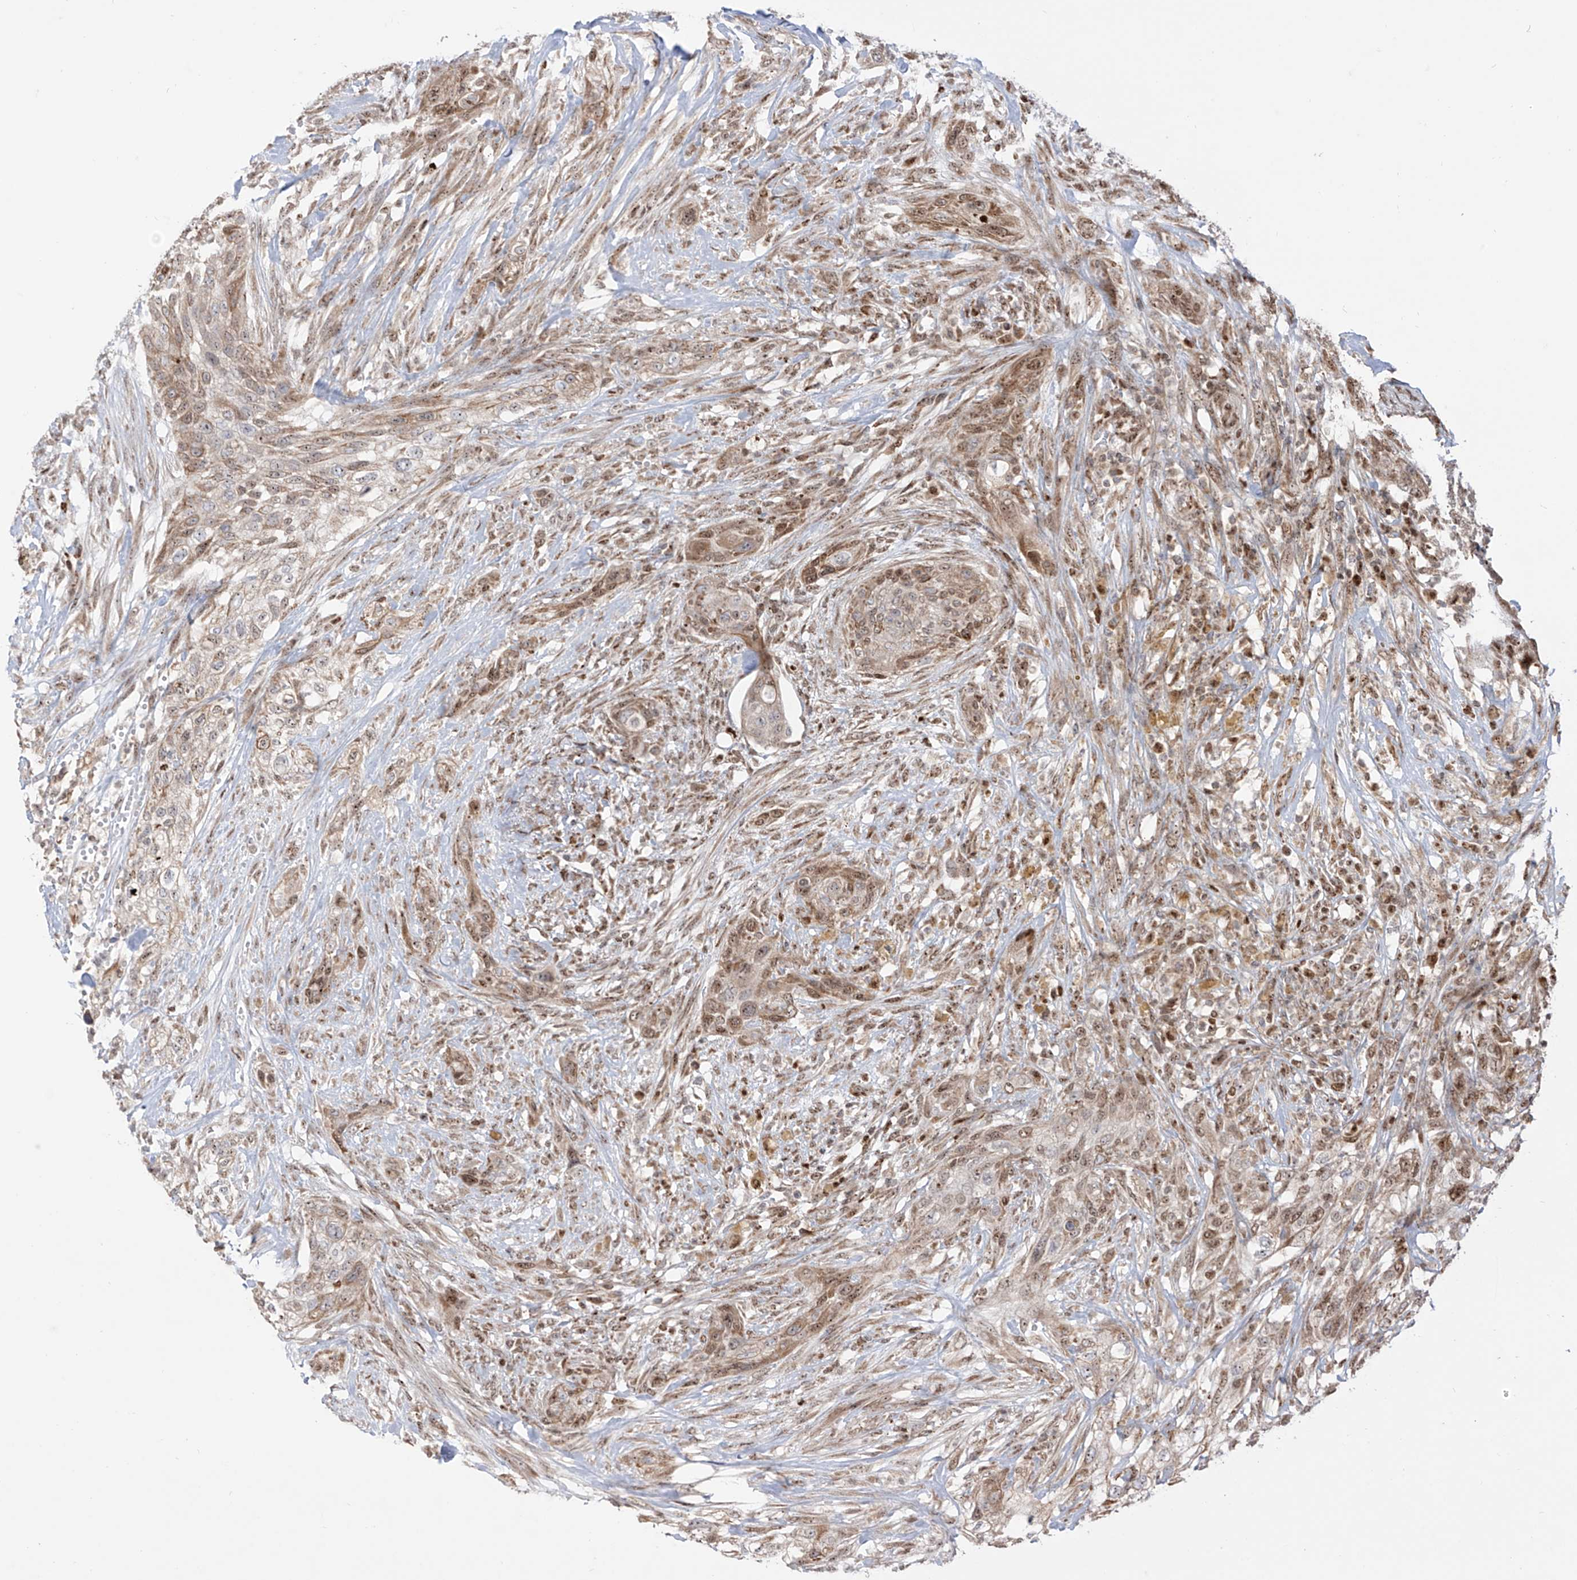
{"staining": {"intensity": "moderate", "quantity": "25%-75%", "location": "cytoplasmic/membranous,nuclear"}, "tissue": "urothelial cancer", "cell_type": "Tumor cells", "image_type": "cancer", "snomed": [{"axis": "morphology", "description": "Urothelial carcinoma, High grade"}, {"axis": "topography", "description": "Urinary bladder"}], "caption": "Immunohistochemistry (IHC) (DAB) staining of human urothelial cancer displays moderate cytoplasmic/membranous and nuclear protein staining in approximately 25%-75% of tumor cells. Nuclei are stained in blue.", "gene": "ZBTB8A", "patient": {"sex": "male", "age": 35}}